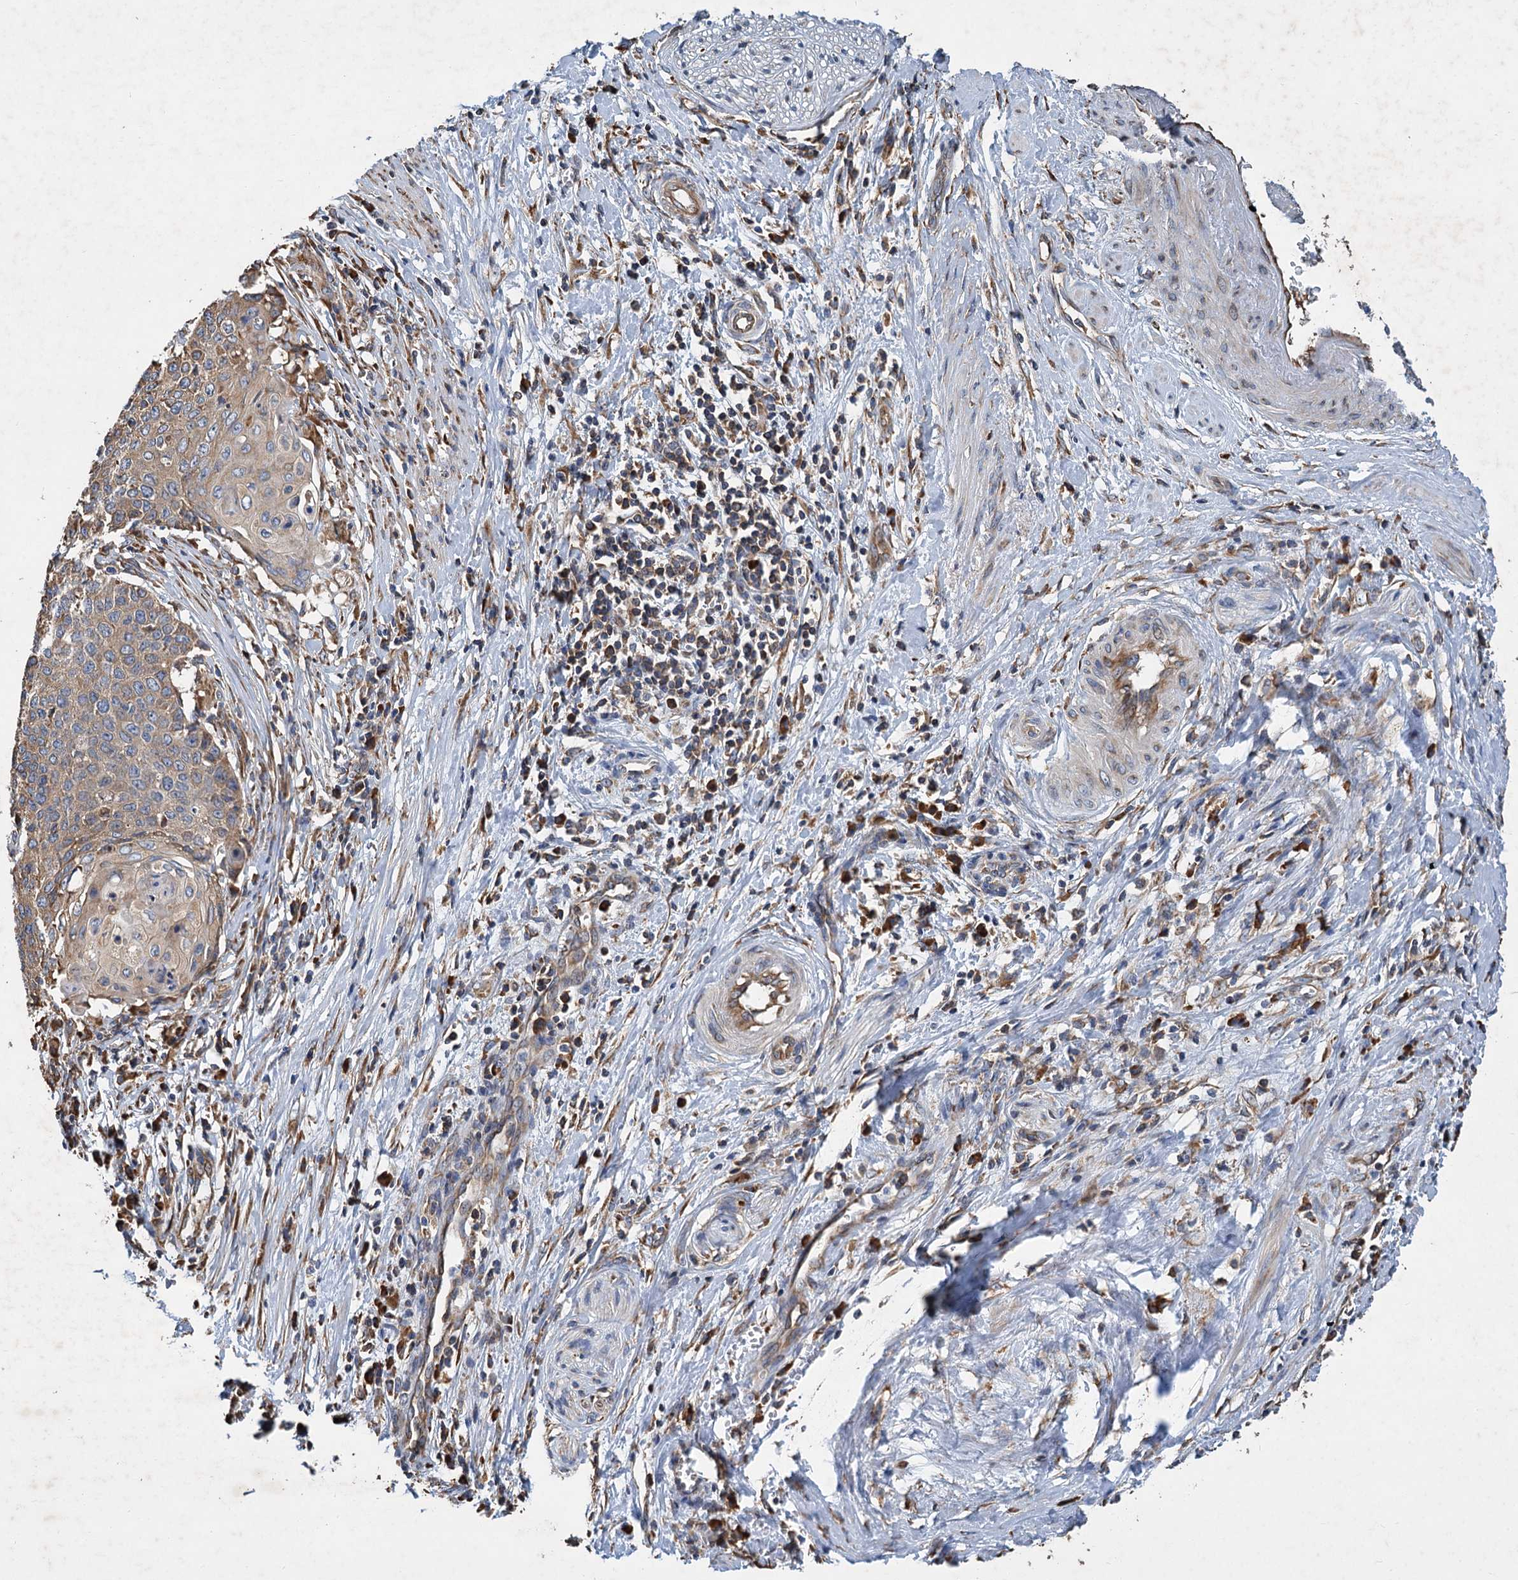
{"staining": {"intensity": "weak", "quantity": "25%-75%", "location": "cytoplasmic/membranous"}, "tissue": "cervical cancer", "cell_type": "Tumor cells", "image_type": "cancer", "snomed": [{"axis": "morphology", "description": "Squamous cell carcinoma, NOS"}, {"axis": "topography", "description": "Cervix"}], "caption": "Immunohistochemical staining of human cervical cancer (squamous cell carcinoma) exhibits low levels of weak cytoplasmic/membranous expression in approximately 25%-75% of tumor cells.", "gene": "LINS1", "patient": {"sex": "female", "age": 39}}